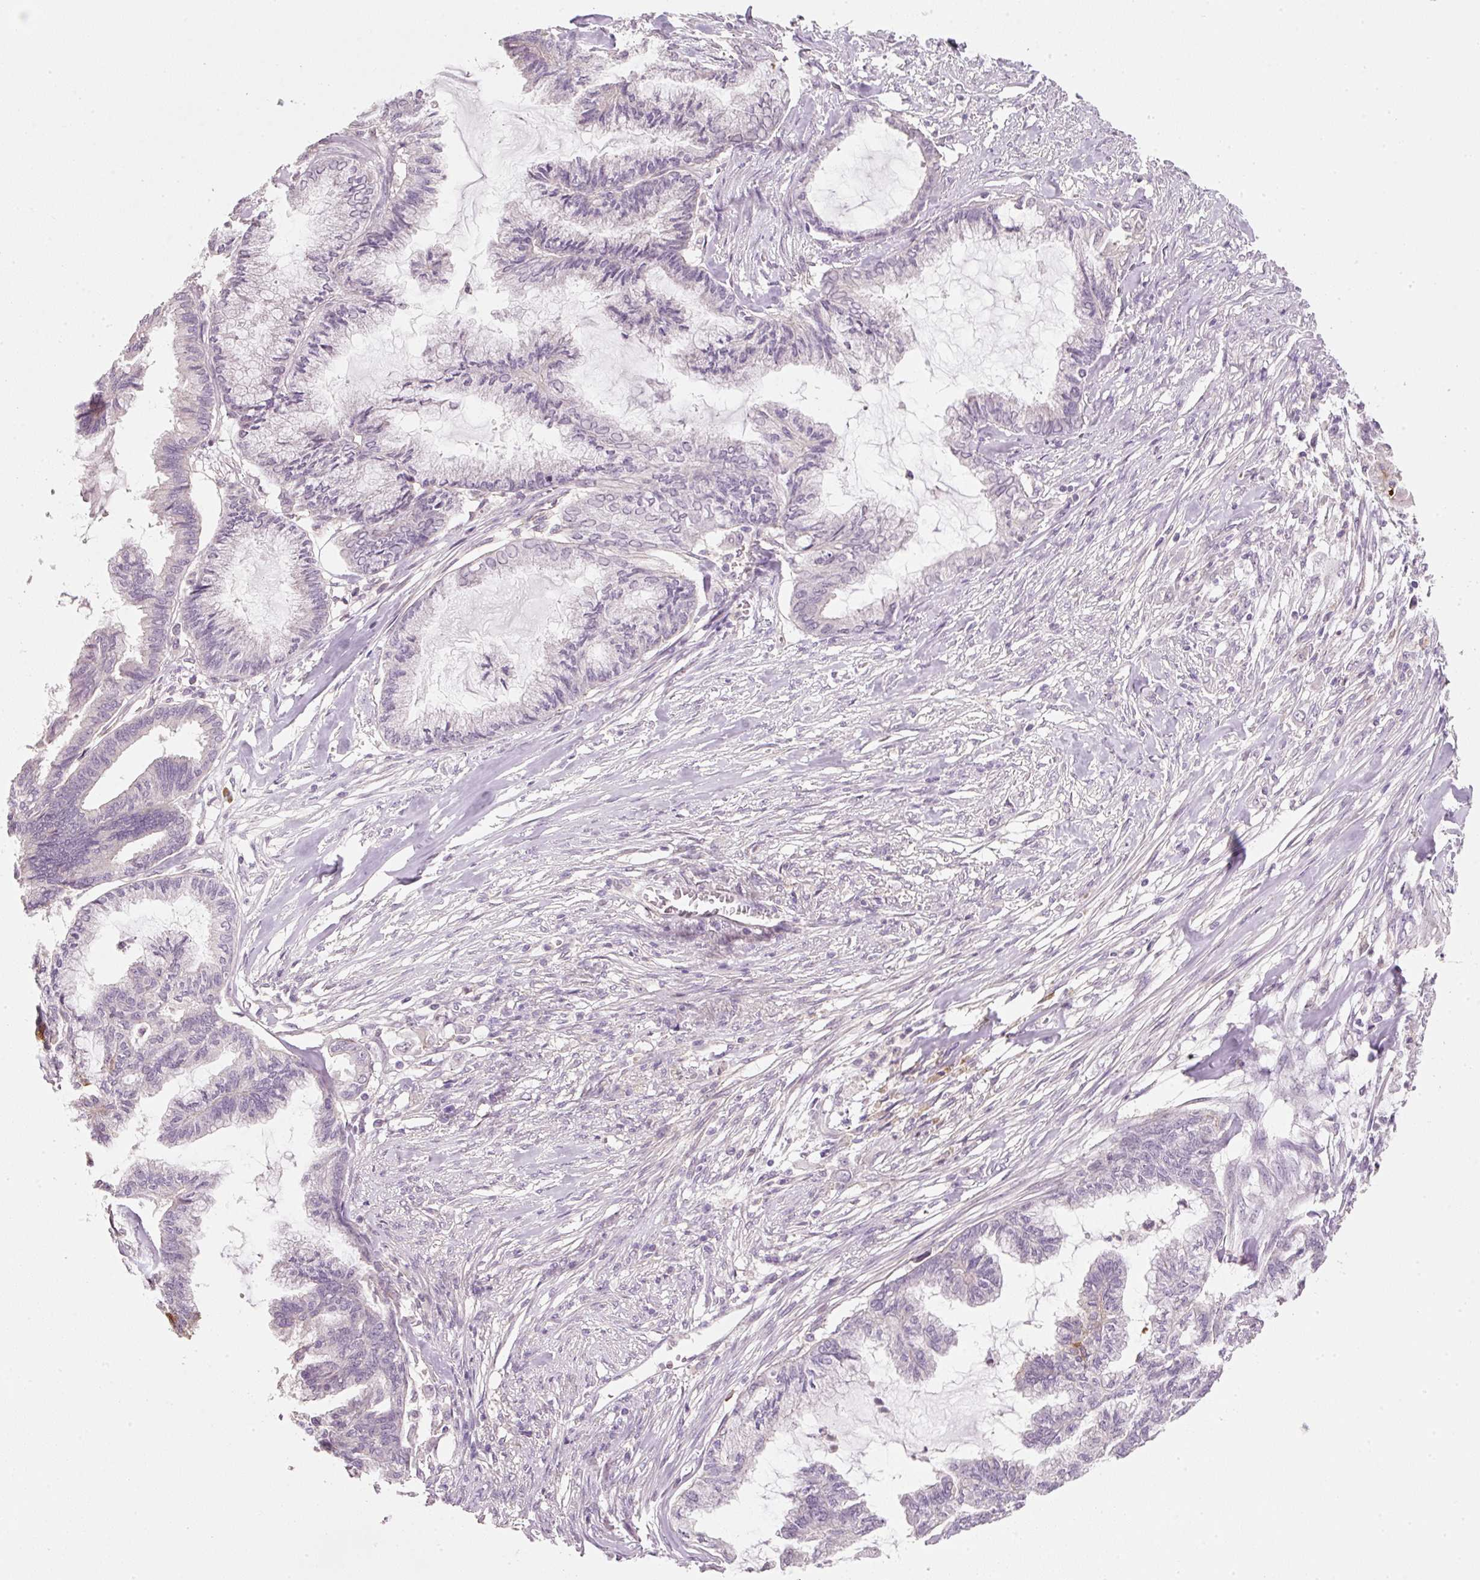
{"staining": {"intensity": "negative", "quantity": "none", "location": "none"}, "tissue": "endometrial cancer", "cell_type": "Tumor cells", "image_type": "cancer", "snomed": [{"axis": "morphology", "description": "Adenocarcinoma, NOS"}, {"axis": "topography", "description": "Endometrium"}], "caption": "DAB immunohistochemical staining of human endometrial cancer (adenocarcinoma) demonstrates no significant positivity in tumor cells.", "gene": "TIRAP", "patient": {"sex": "female", "age": 86}}